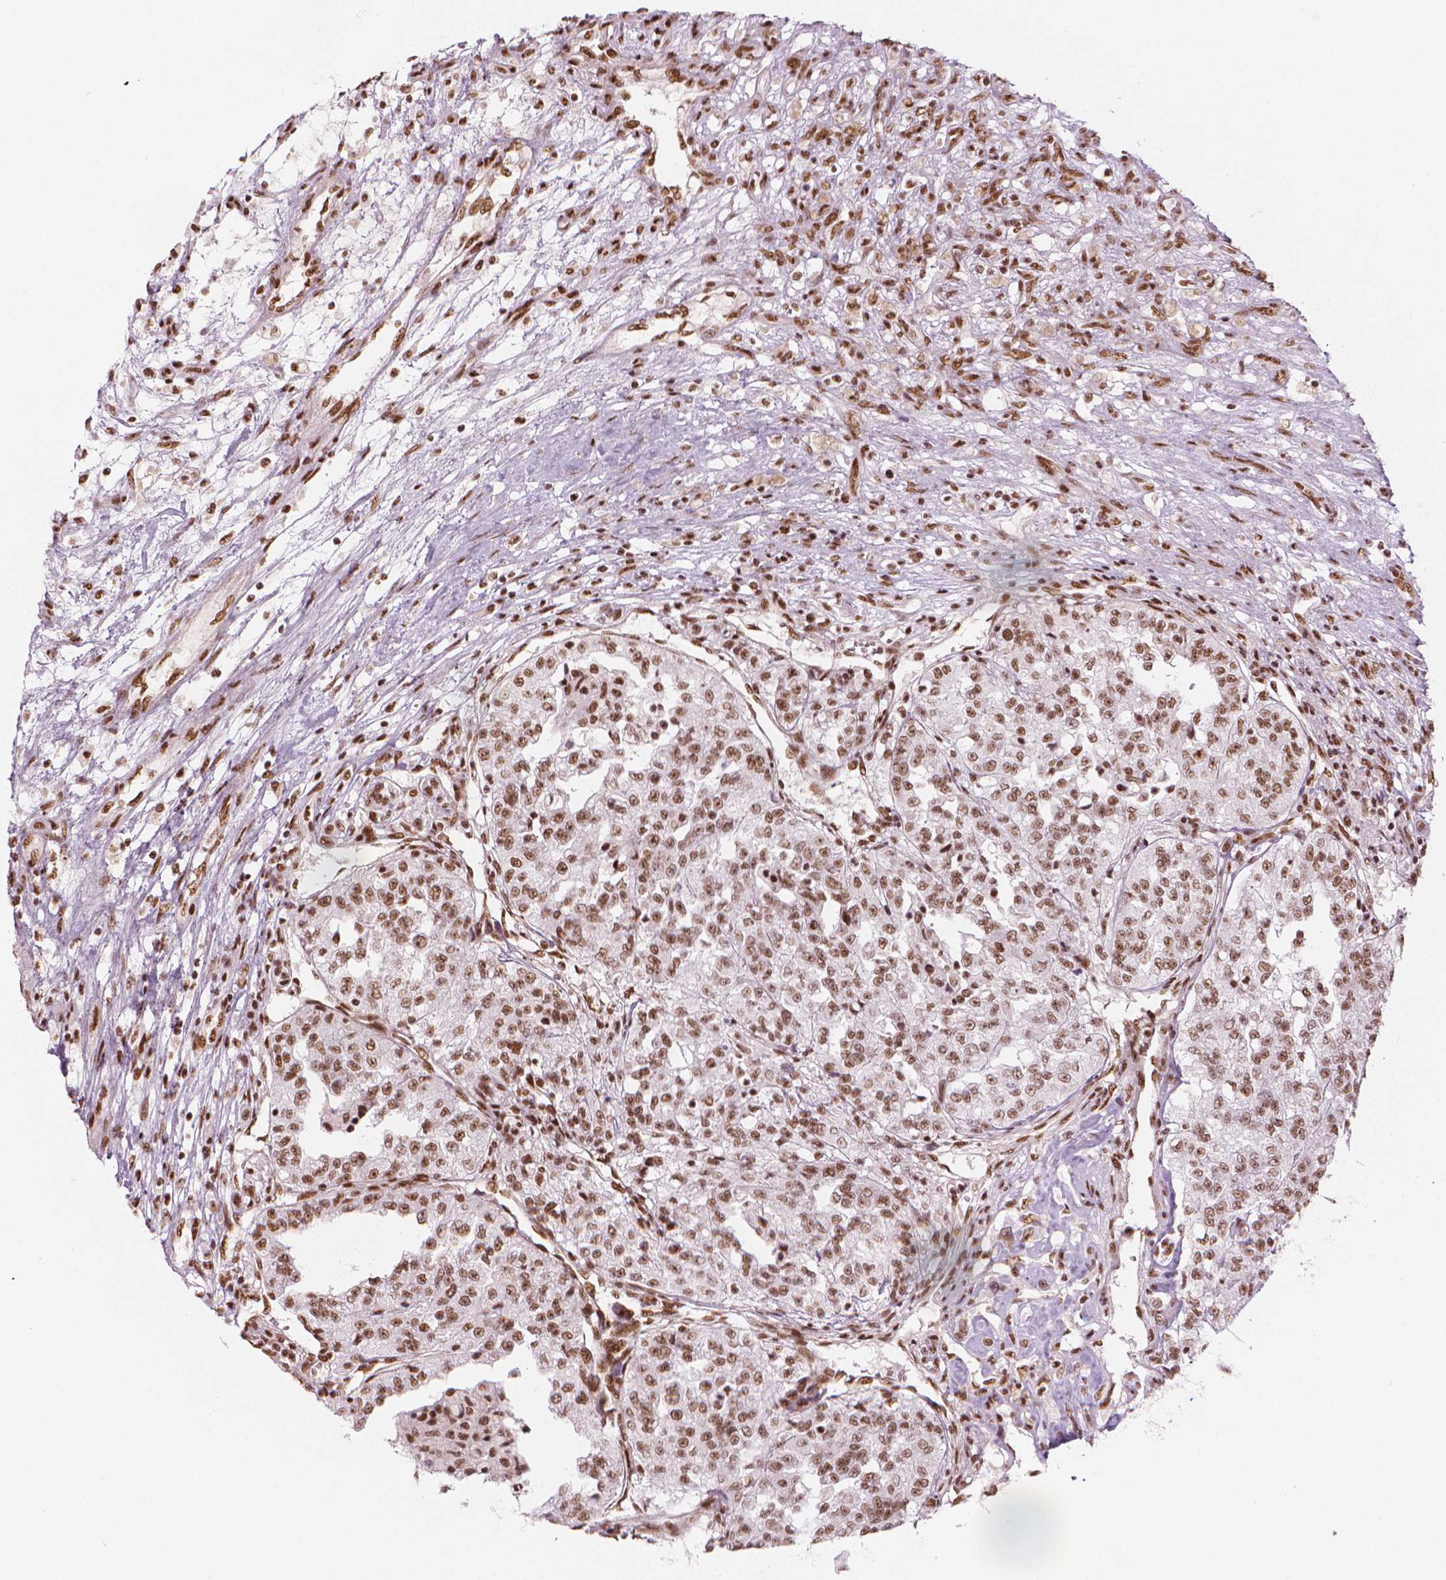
{"staining": {"intensity": "moderate", "quantity": ">75%", "location": "nuclear"}, "tissue": "renal cancer", "cell_type": "Tumor cells", "image_type": "cancer", "snomed": [{"axis": "morphology", "description": "Adenocarcinoma, NOS"}, {"axis": "topography", "description": "Kidney"}], "caption": "An immunohistochemistry (IHC) photomicrograph of neoplastic tissue is shown. Protein staining in brown highlights moderate nuclear positivity in renal adenocarcinoma within tumor cells.", "gene": "ELF2", "patient": {"sex": "female", "age": 63}}